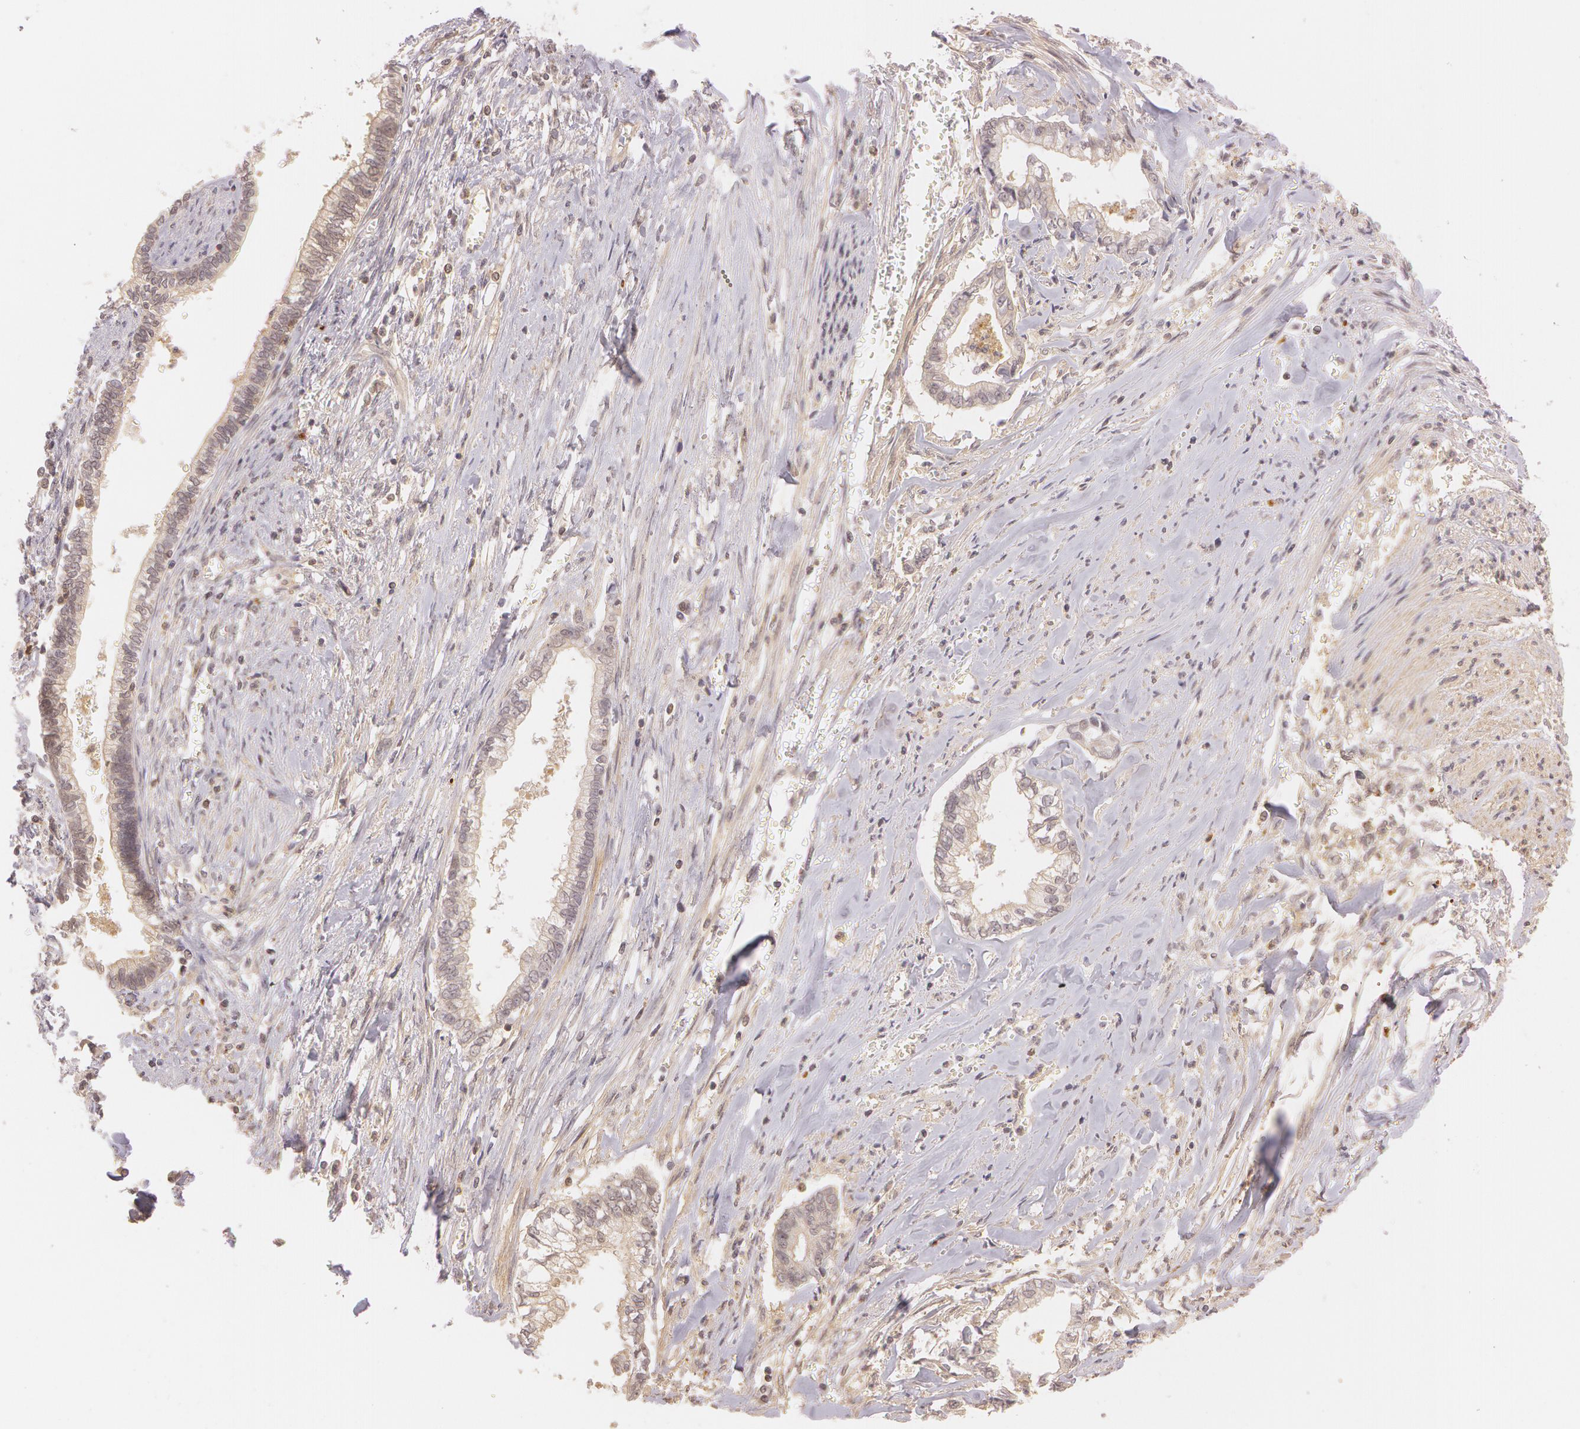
{"staining": {"intensity": "weak", "quantity": ">75%", "location": "cytoplasmic/membranous"}, "tissue": "liver cancer", "cell_type": "Tumor cells", "image_type": "cancer", "snomed": [{"axis": "morphology", "description": "Cholangiocarcinoma"}, {"axis": "topography", "description": "Liver"}], "caption": "Immunohistochemical staining of human cholangiocarcinoma (liver) displays low levels of weak cytoplasmic/membranous protein expression in approximately >75% of tumor cells. (brown staining indicates protein expression, while blue staining denotes nuclei).", "gene": "ATG2B", "patient": {"sex": "male", "age": 57}}